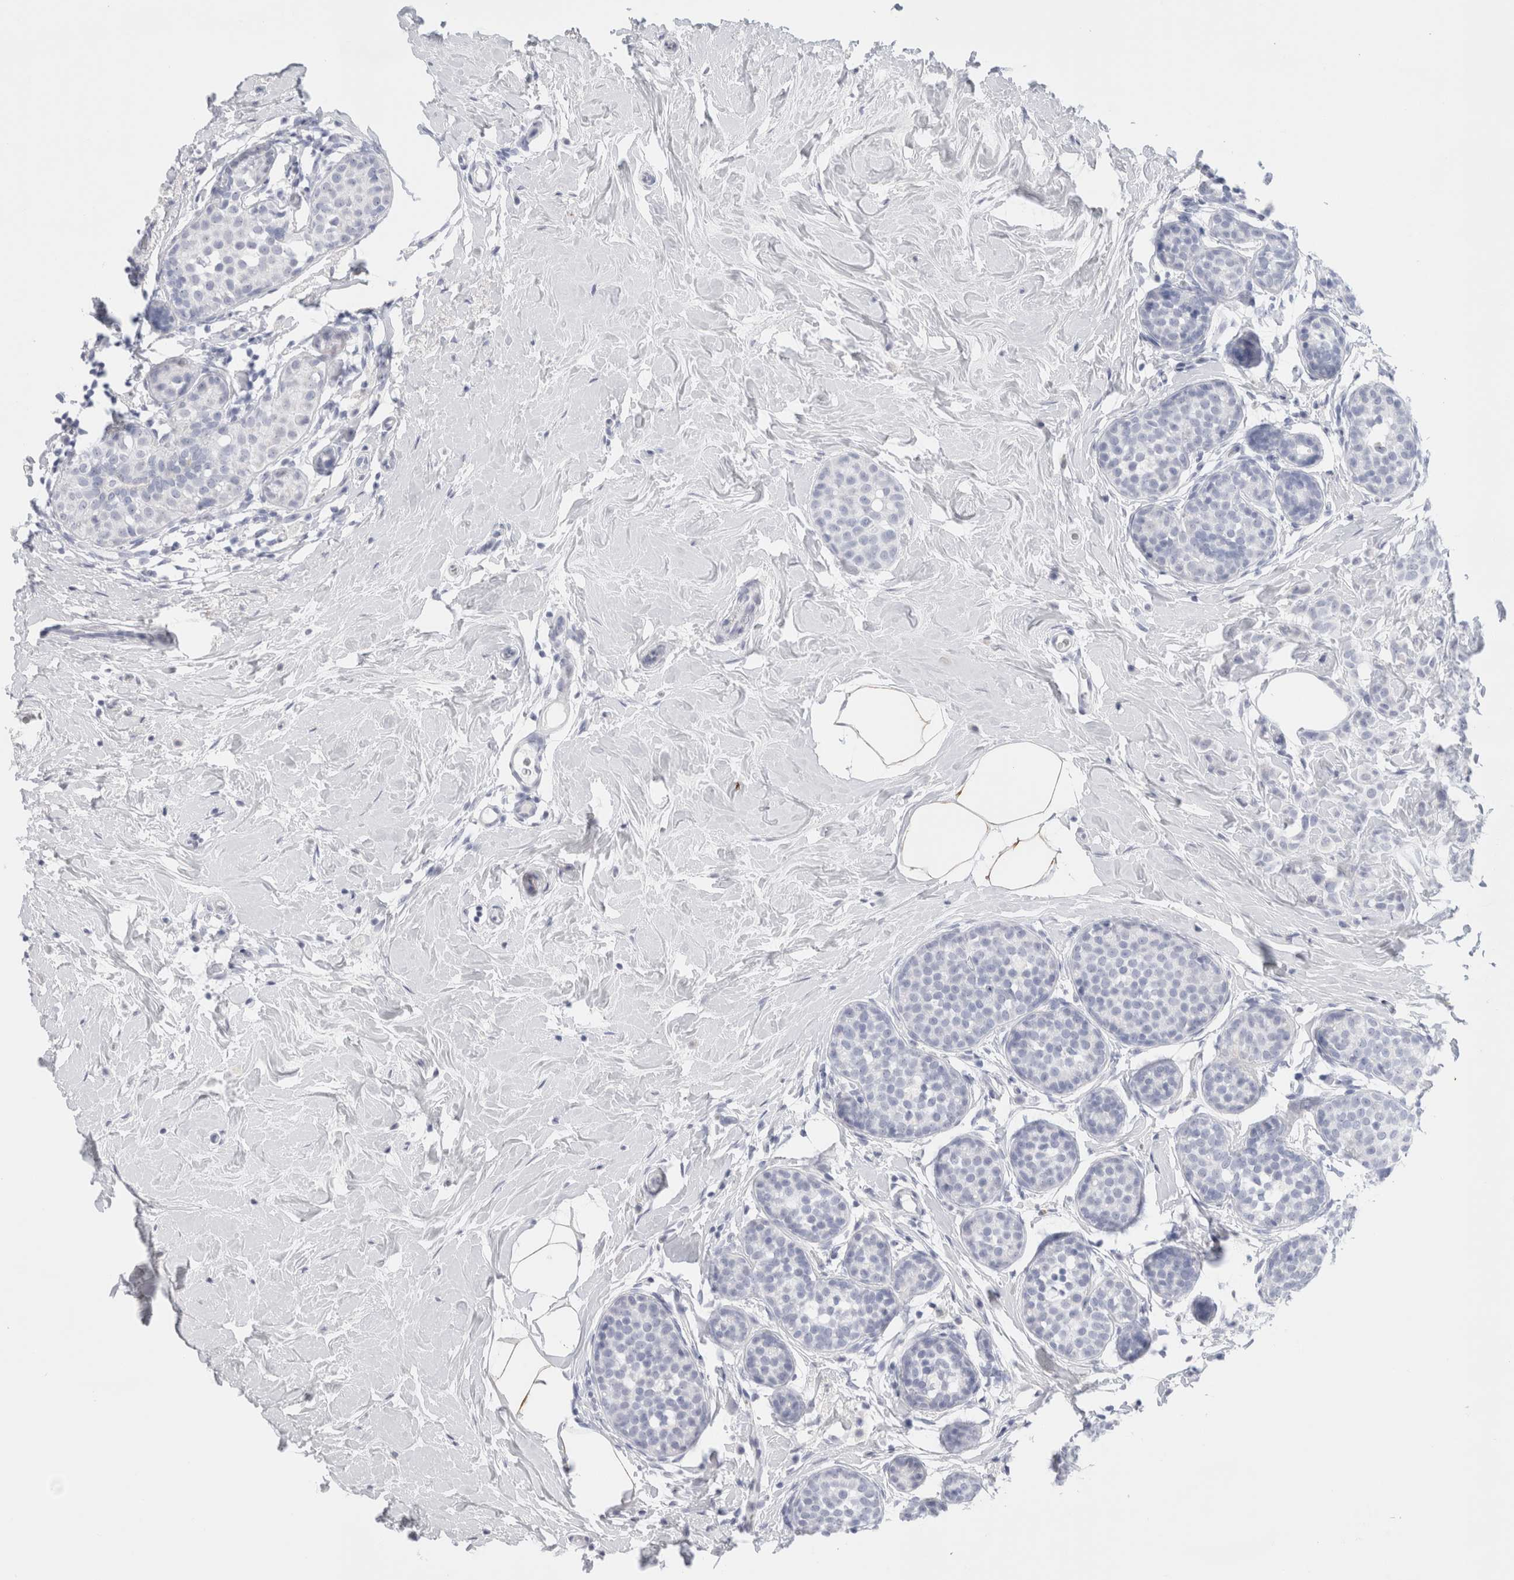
{"staining": {"intensity": "negative", "quantity": "none", "location": "none"}, "tissue": "breast cancer", "cell_type": "Tumor cells", "image_type": "cancer", "snomed": [{"axis": "morphology", "description": "Lobular carcinoma, in situ"}, {"axis": "morphology", "description": "Lobular carcinoma"}, {"axis": "topography", "description": "Breast"}], "caption": "Micrograph shows no significant protein expression in tumor cells of breast lobular carcinoma. (Brightfield microscopy of DAB IHC at high magnification).", "gene": "MUC15", "patient": {"sex": "female", "age": 41}}